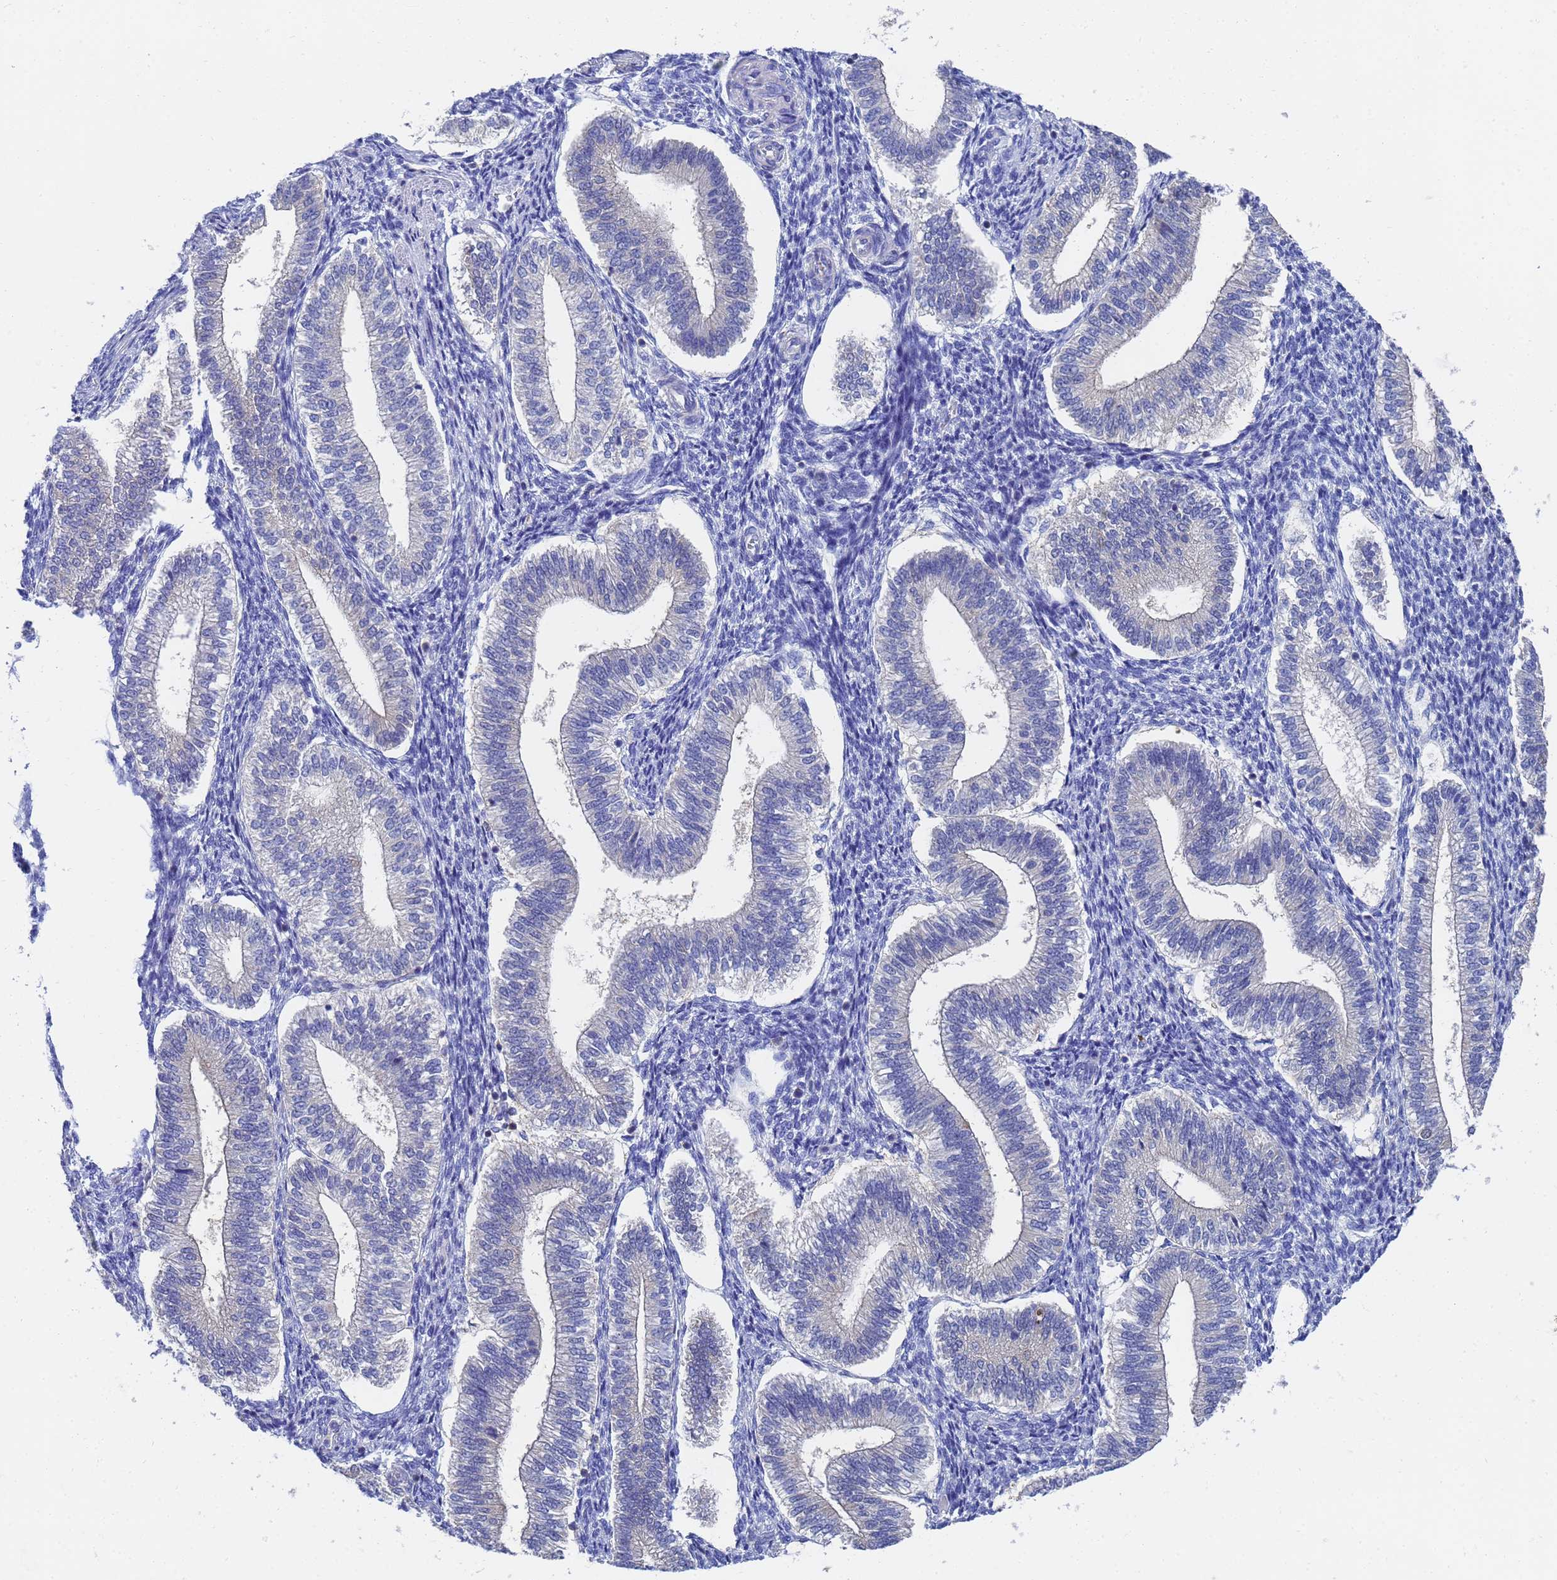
{"staining": {"intensity": "negative", "quantity": "none", "location": "none"}, "tissue": "endometrium", "cell_type": "Cells in endometrial stroma", "image_type": "normal", "snomed": [{"axis": "morphology", "description": "Normal tissue, NOS"}, {"axis": "topography", "description": "Endometrium"}], "caption": "The photomicrograph exhibits no staining of cells in endometrial stroma in normal endometrium. (DAB (3,3'-diaminobenzidine) immunohistochemistry visualized using brightfield microscopy, high magnification).", "gene": "GCHFR", "patient": {"sex": "female", "age": 25}}